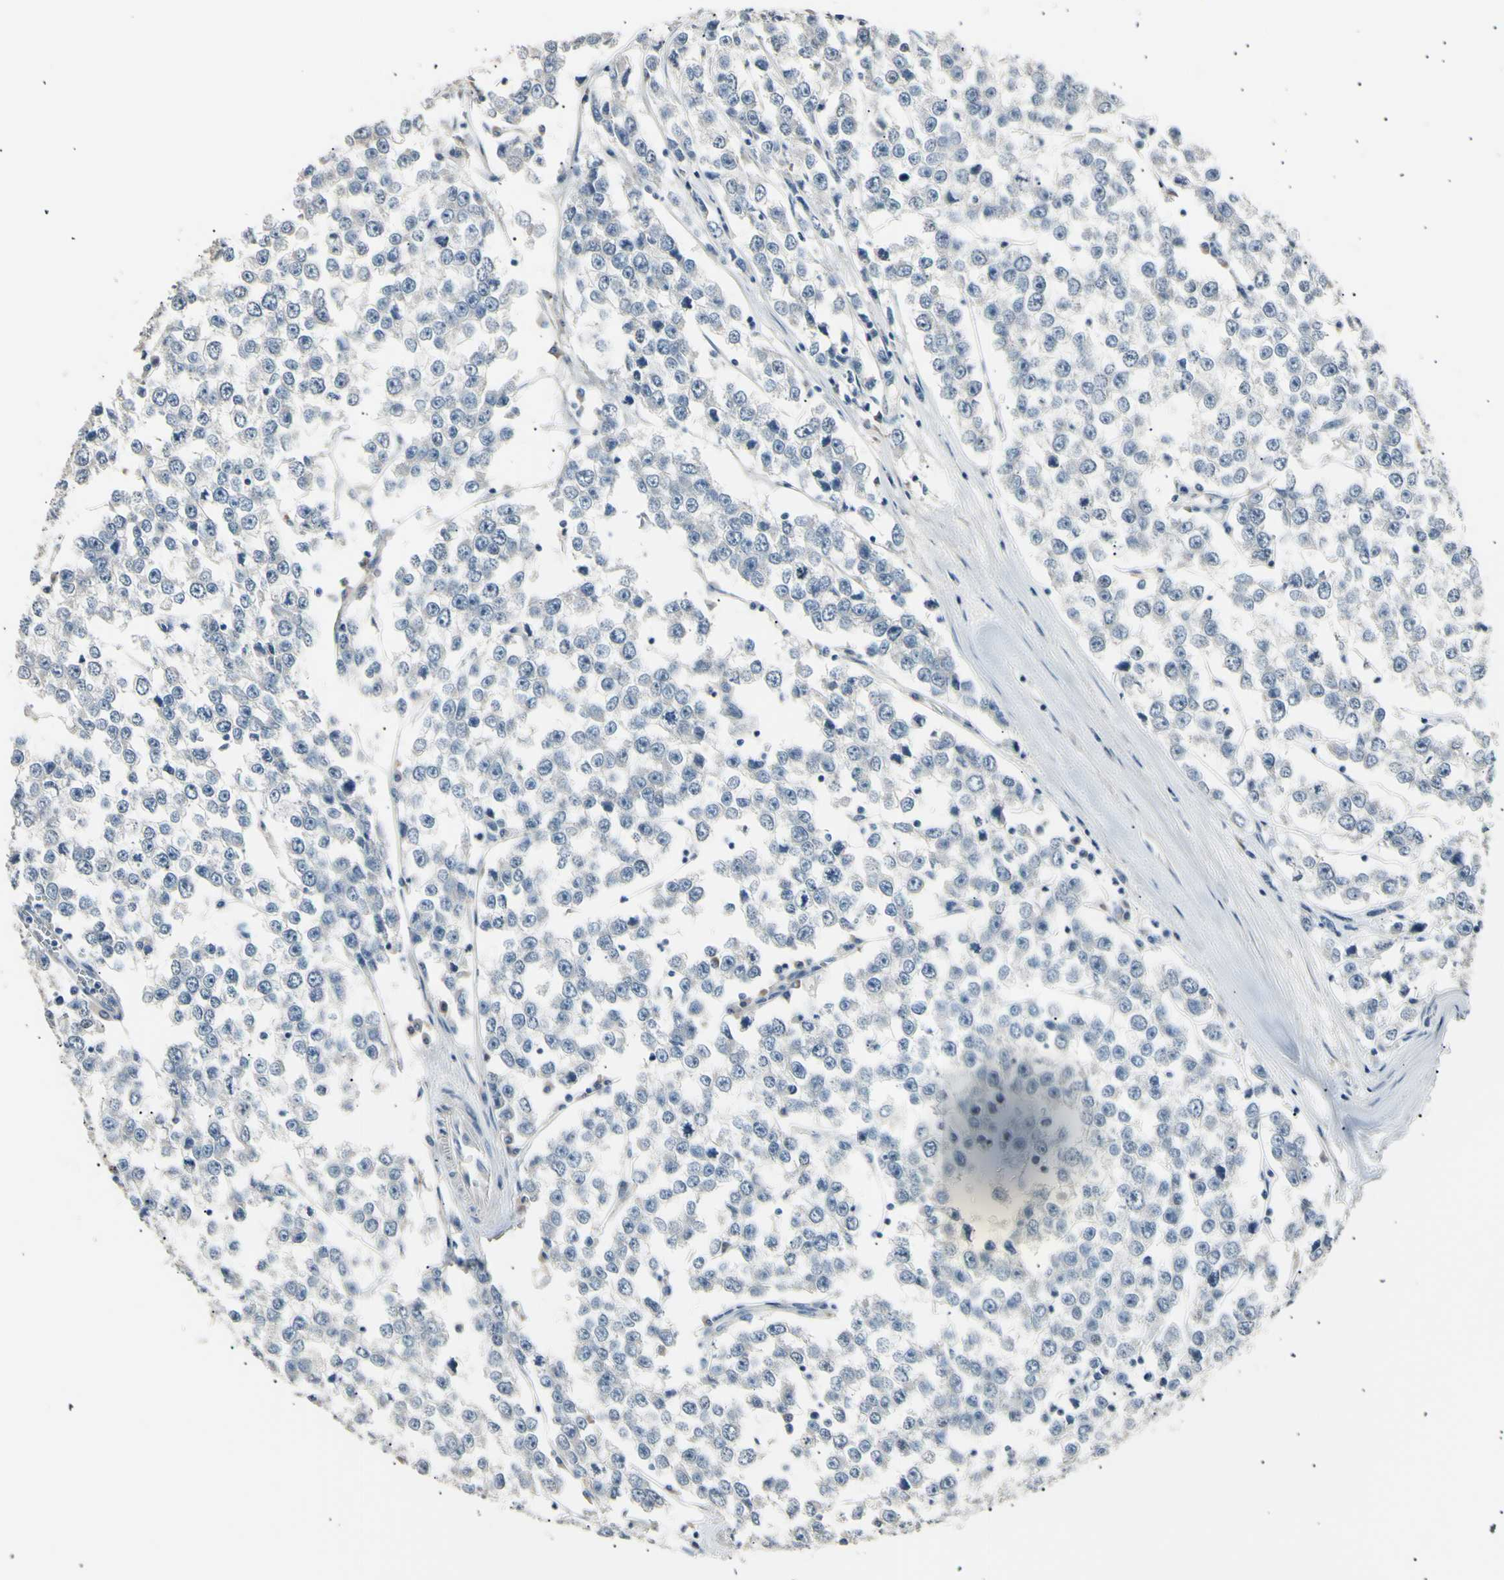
{"staining": {"intensity": "negative", "quantity": "none", "location": "none"}, "tissue": "testis cancer", "cell_type": "Tumor cells", "image_type": "cancer", "snomed": [{"axis": "morphology", "description": "Seminoma, NOS"}, {"axis": "morphology", "description": "Carcinoma, Embryonal, NOS"}, {"axis": "topography", "description": "Testis"}], "caption": "IHC of human embryonal carcinoma (testis) exhibits no expression in tumor cells. (Brightfield microscopy of DAB (3,3'-diaminobenzidine) immunohistochemistry (IHC) at high magnification).", "gene": "LDLR", "patient": {"sex": "male", "age": 52}}